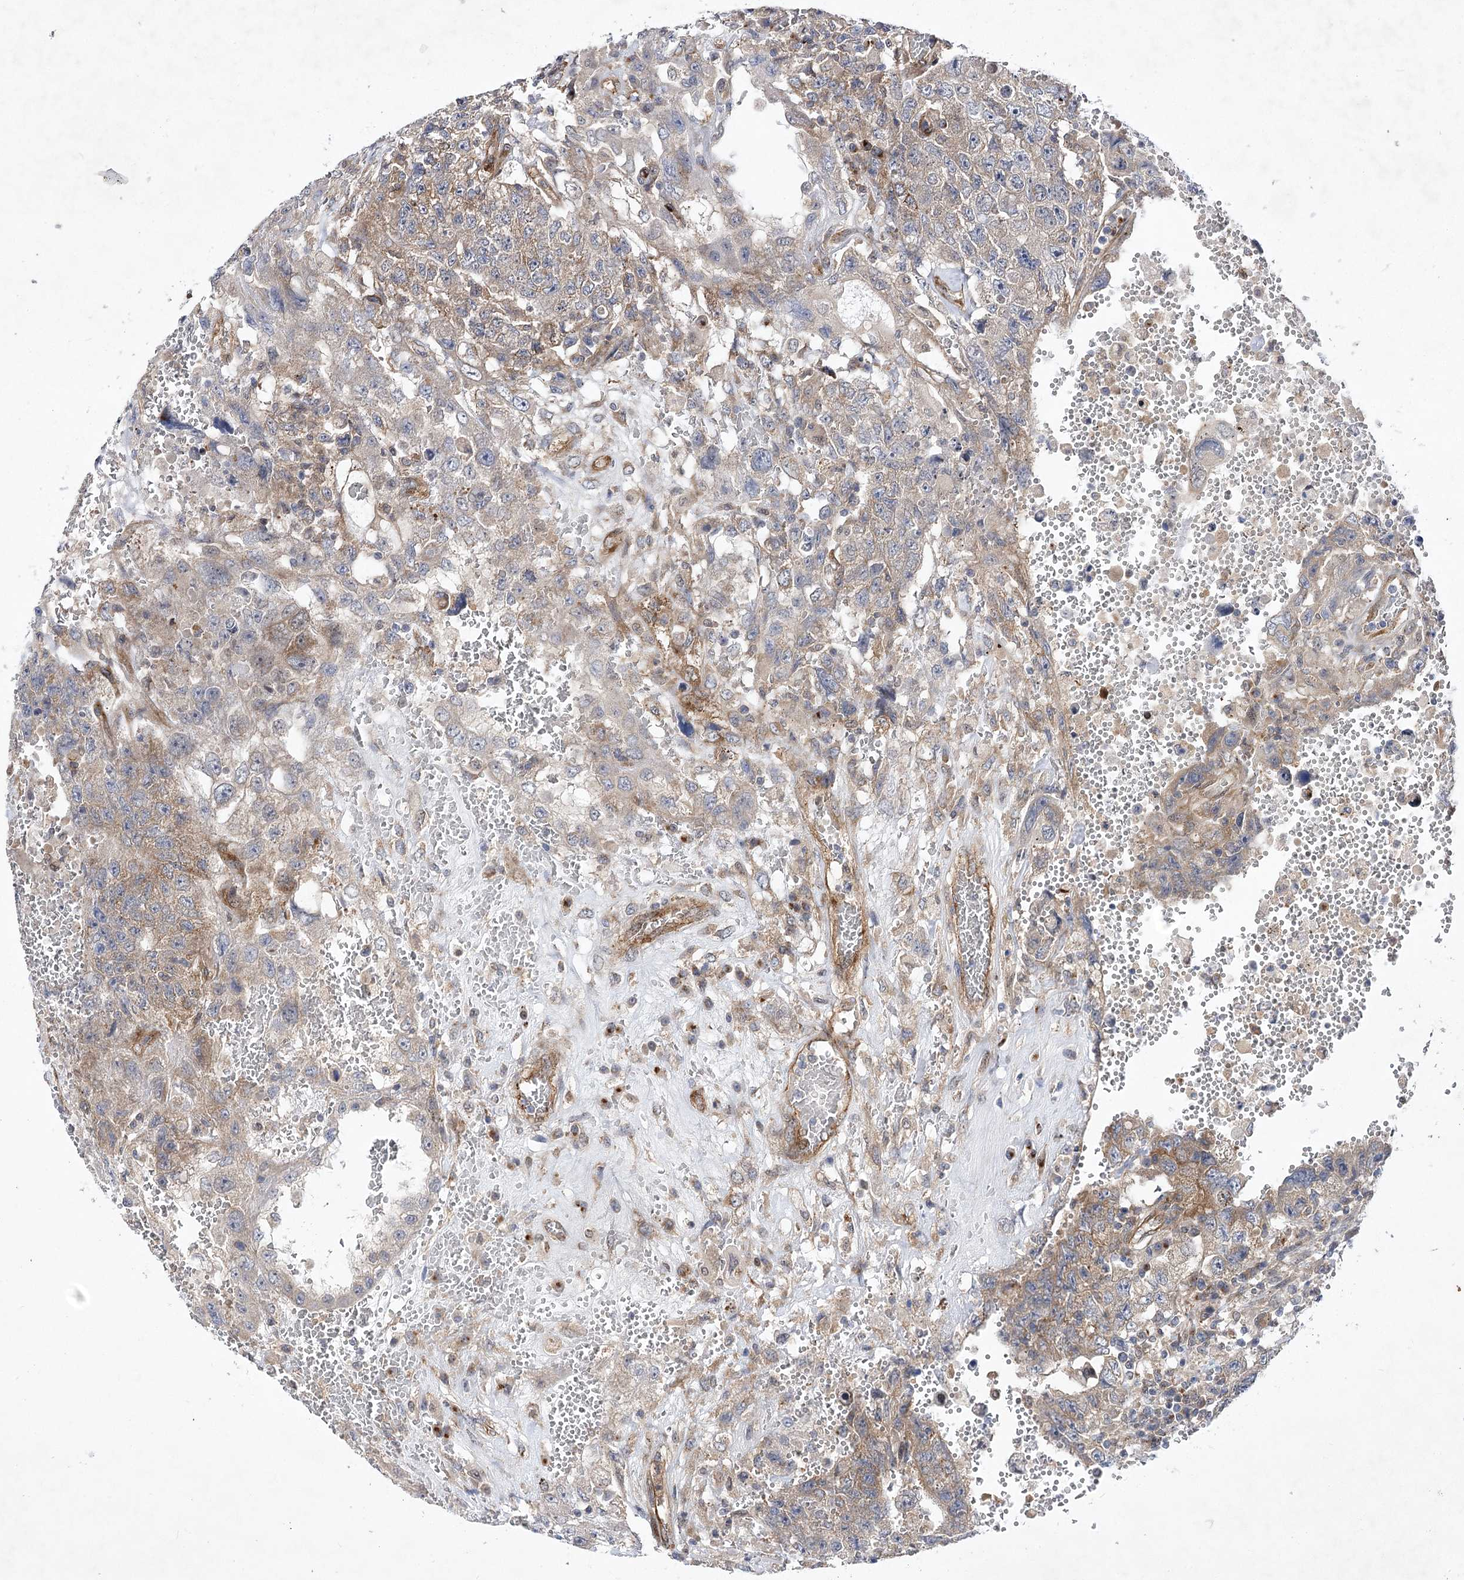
{"staining": {"intensity": "weak", "quantity": "25%-75%", "location": "cytoplasmic/membranous"}, "tissue": "testis cancer", "cell_type": "Tumor cells", "image_type": "cancer", "snomed": [{"axis": "morphology", "description": "Carcinoma, Embryonal, NOS"}, {"axis": "topography", "description": "Testis"}], "caption": "Protein analysis of testis cancer tissue shows weak cytoplasmic/membranous expression in approximately 25%-75% of tumor cells. The staining was performed using DAB to visualize the protein expression in brown, while the nuclei were stained in blue with hematoxylin (Magnification: 20x).", "gene": "ARHGAP31", "patient": {"sex": "male", "age": 26}}